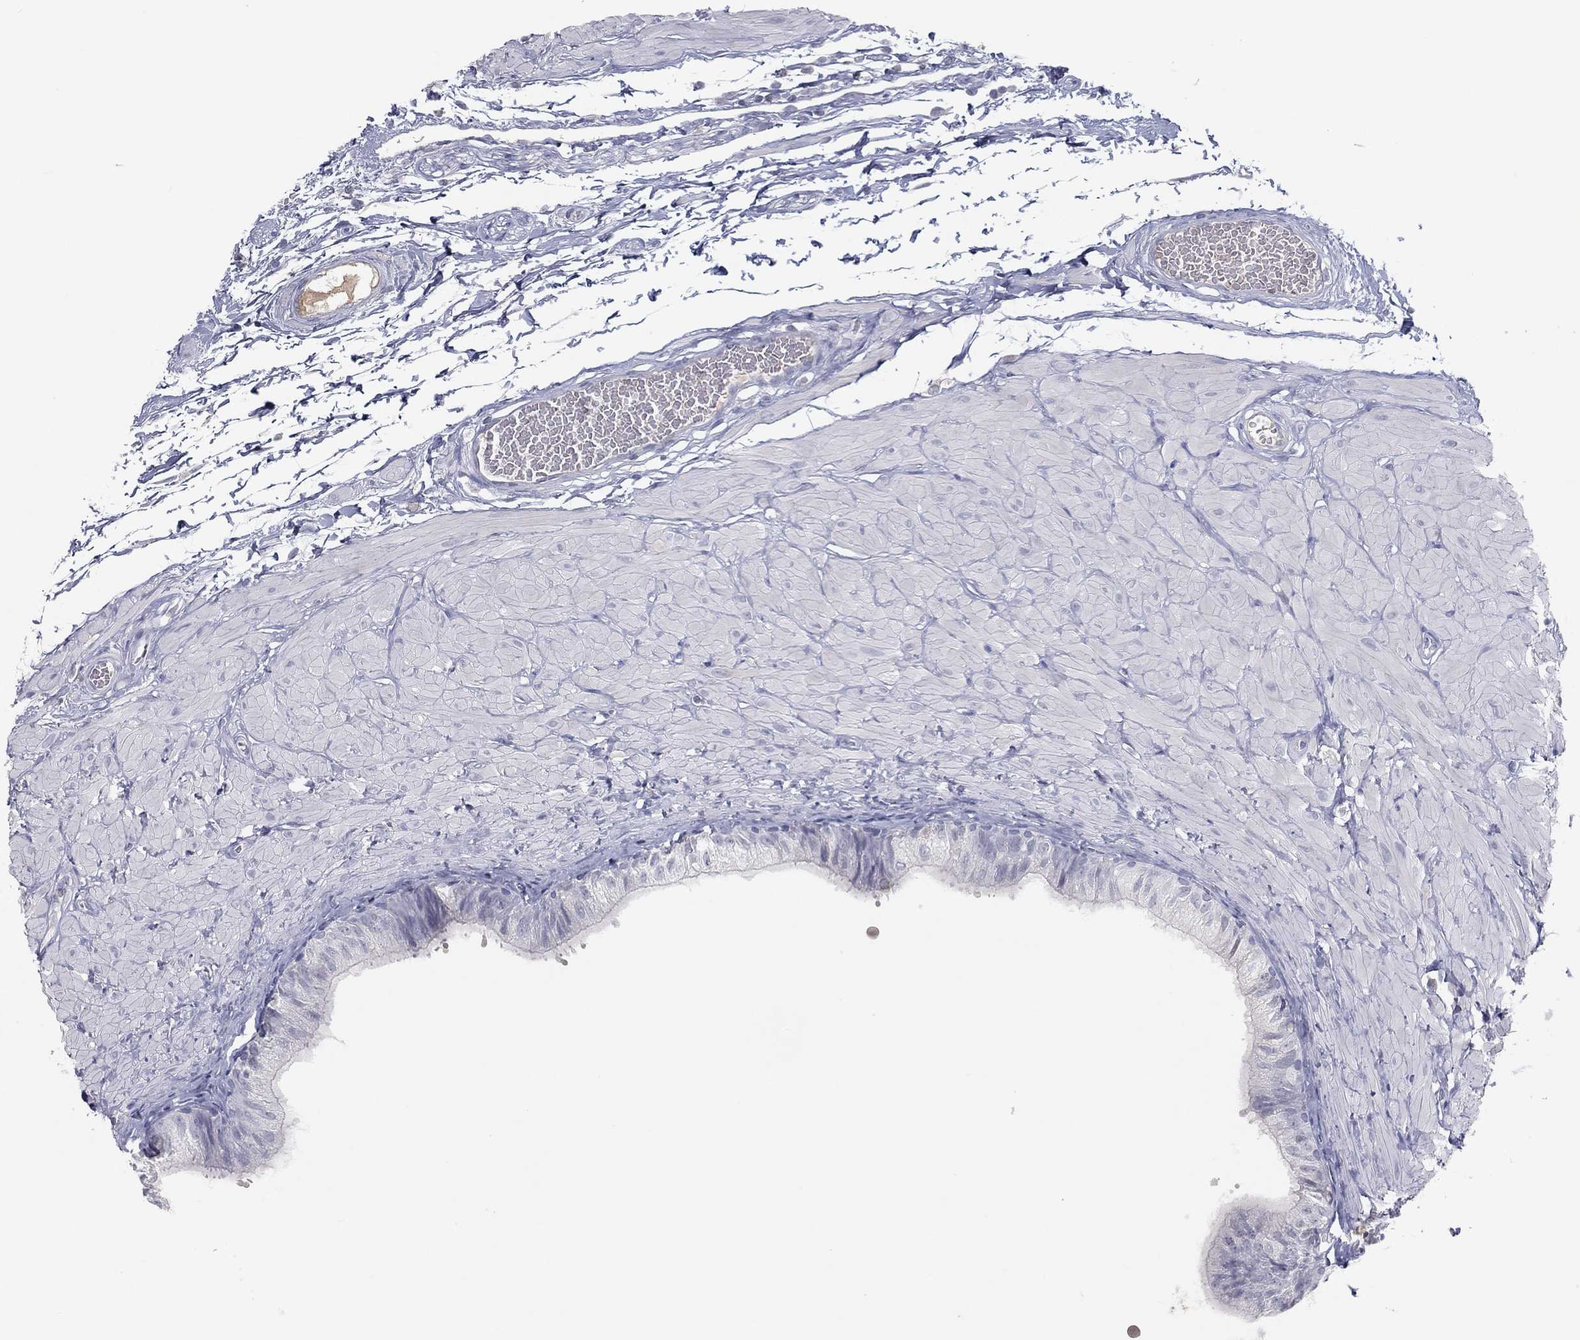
{"staining": {"intensity": "negative", "quantity": "none", "location": "none"}, "tissue": "epididymis", "cell_type": "Glandular cells", "image_type": "normal", "snomed": [{"axis": "morphology", "description": "Normal tissue, NOS"}, {"axis": "topography", "description": "Epididymis"}, {"axis": "topography", "description": "Vas deferens"}], "caption": "IHC of benign human epididymis shows no staining in glandular cells.", "gene": "CPT1B", "patient": {"sex": "male", "age": 23}}